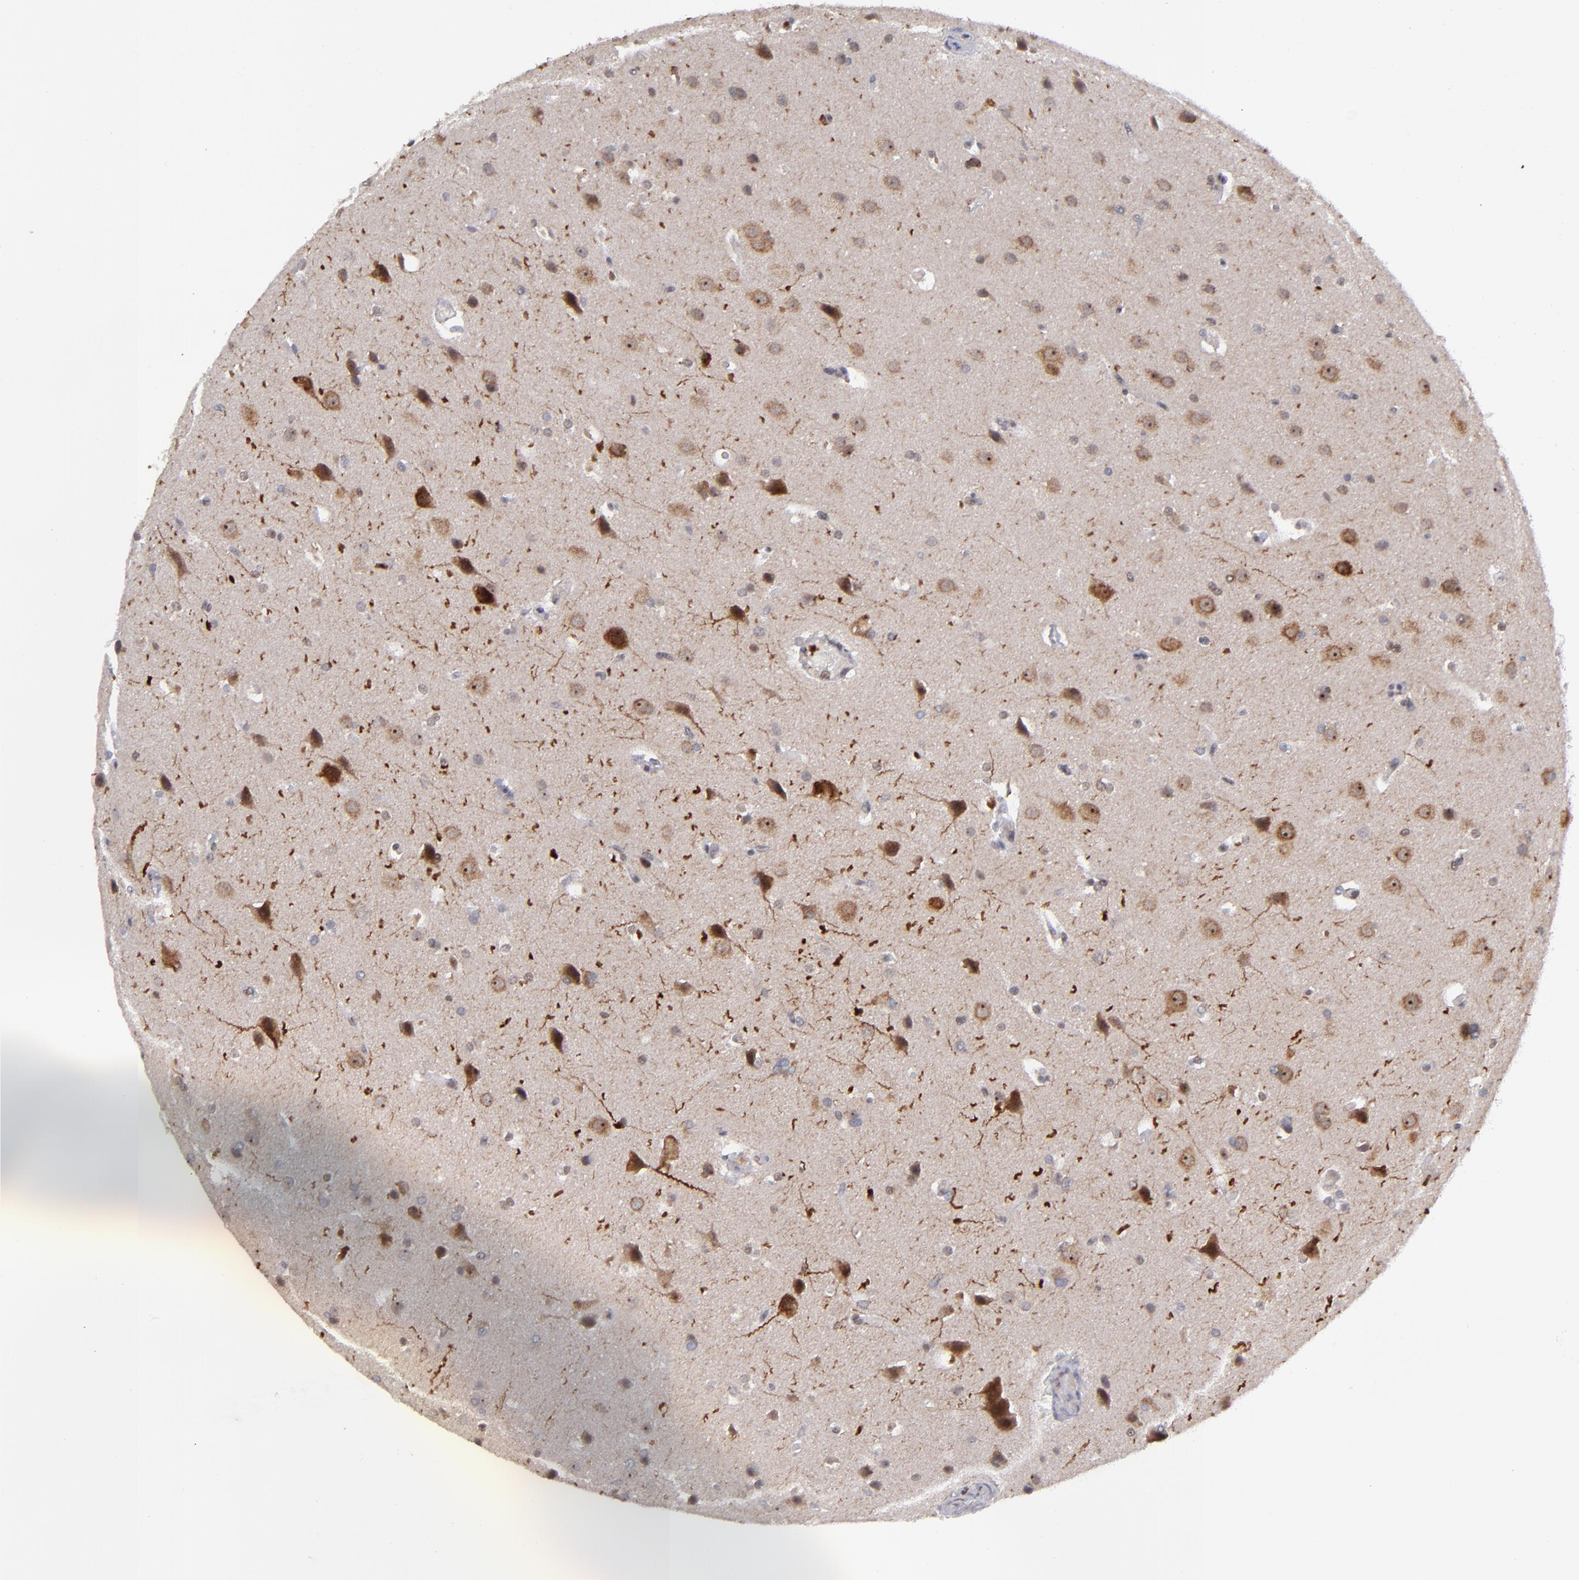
{"staining": {"intensity": "moderate", "quantity": "25%-75%", "location": "cytoplasmic/membranous,nuclear"}, "tissue": "glioma", "cell_type": "Tumor cells", "image_type": "cancer", "snomed": [{"axis": "morphology", "description": "Glioma, malignant, Low grade"}, {"axis": "topography", "description": "Cerebral cortex"}], "caption": "Protein expression analysis of low-grade glioma (malignant) exhibits moderate cytoplasmic/membranous and nuclear positivity in about 25%-75% of tumor cells.", "gene": "RREB1", "patient": {"sex": "female", "age": 47}}